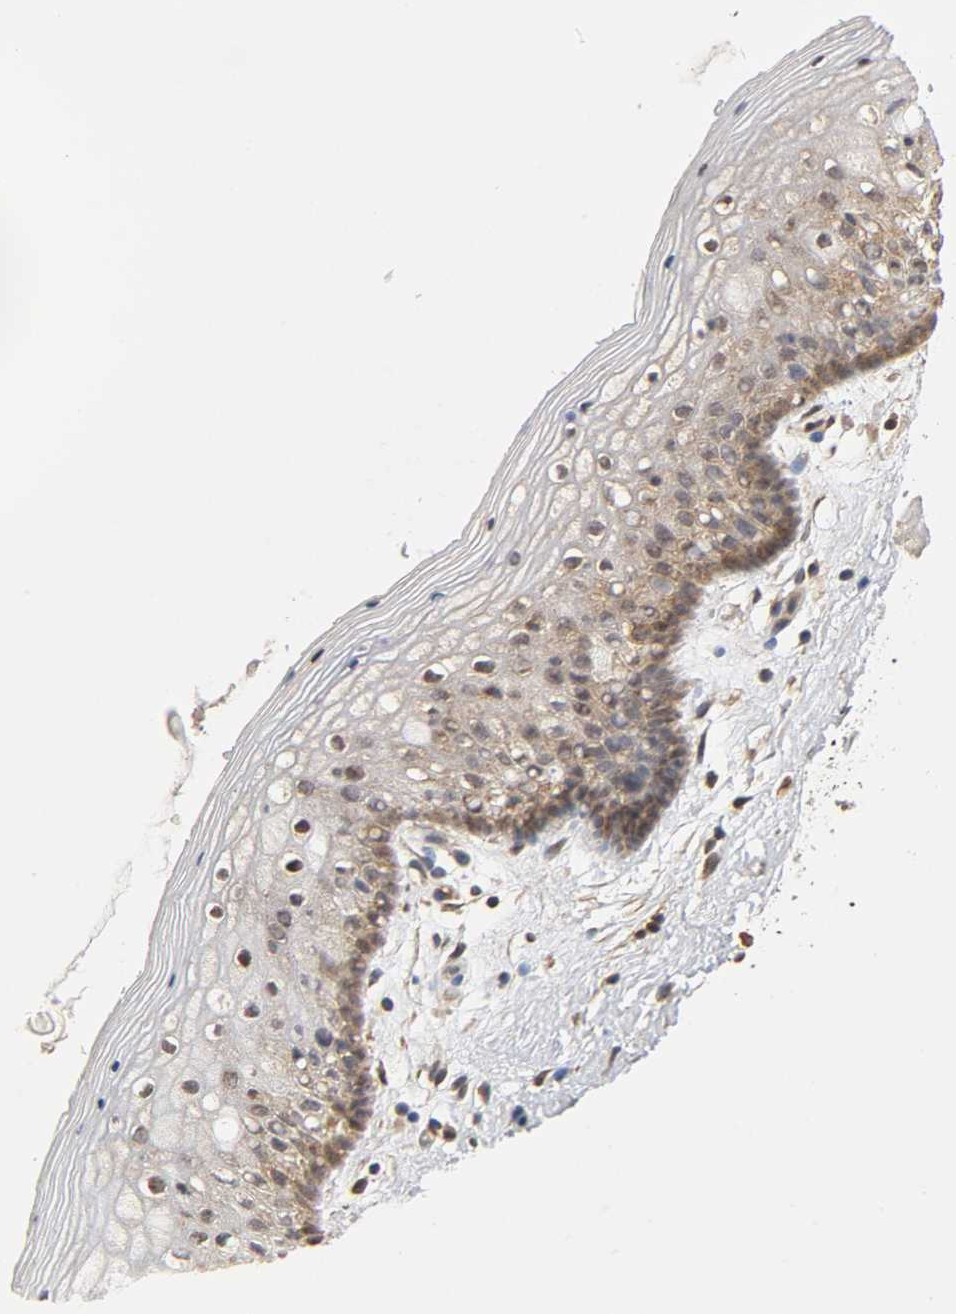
{"staining": {"intensity": "moderate", "quantity": "25%-75%", "location": "cytoplasmic/membranous"}, "tissue": "vagina", "cell_type": "Squamous epithelial cells", "image_type": "normal", "snomed": [{"axis": "morphology", "description": "Normal tissue, NOS"}, {"axis": "topography", "description": "Vagina"}], "caption": "The image displays immunohistochemical staining of normal vagina. There is moderate cytoplasmic/membranous expression is seen in approximately 25%-75% of squamous epithelial cells. (brown staining indicates protein expression, while blue staining denotes nuclei).", "gene": "PAFAH1B1", "patient": {"sex": "female", "age": 46}}